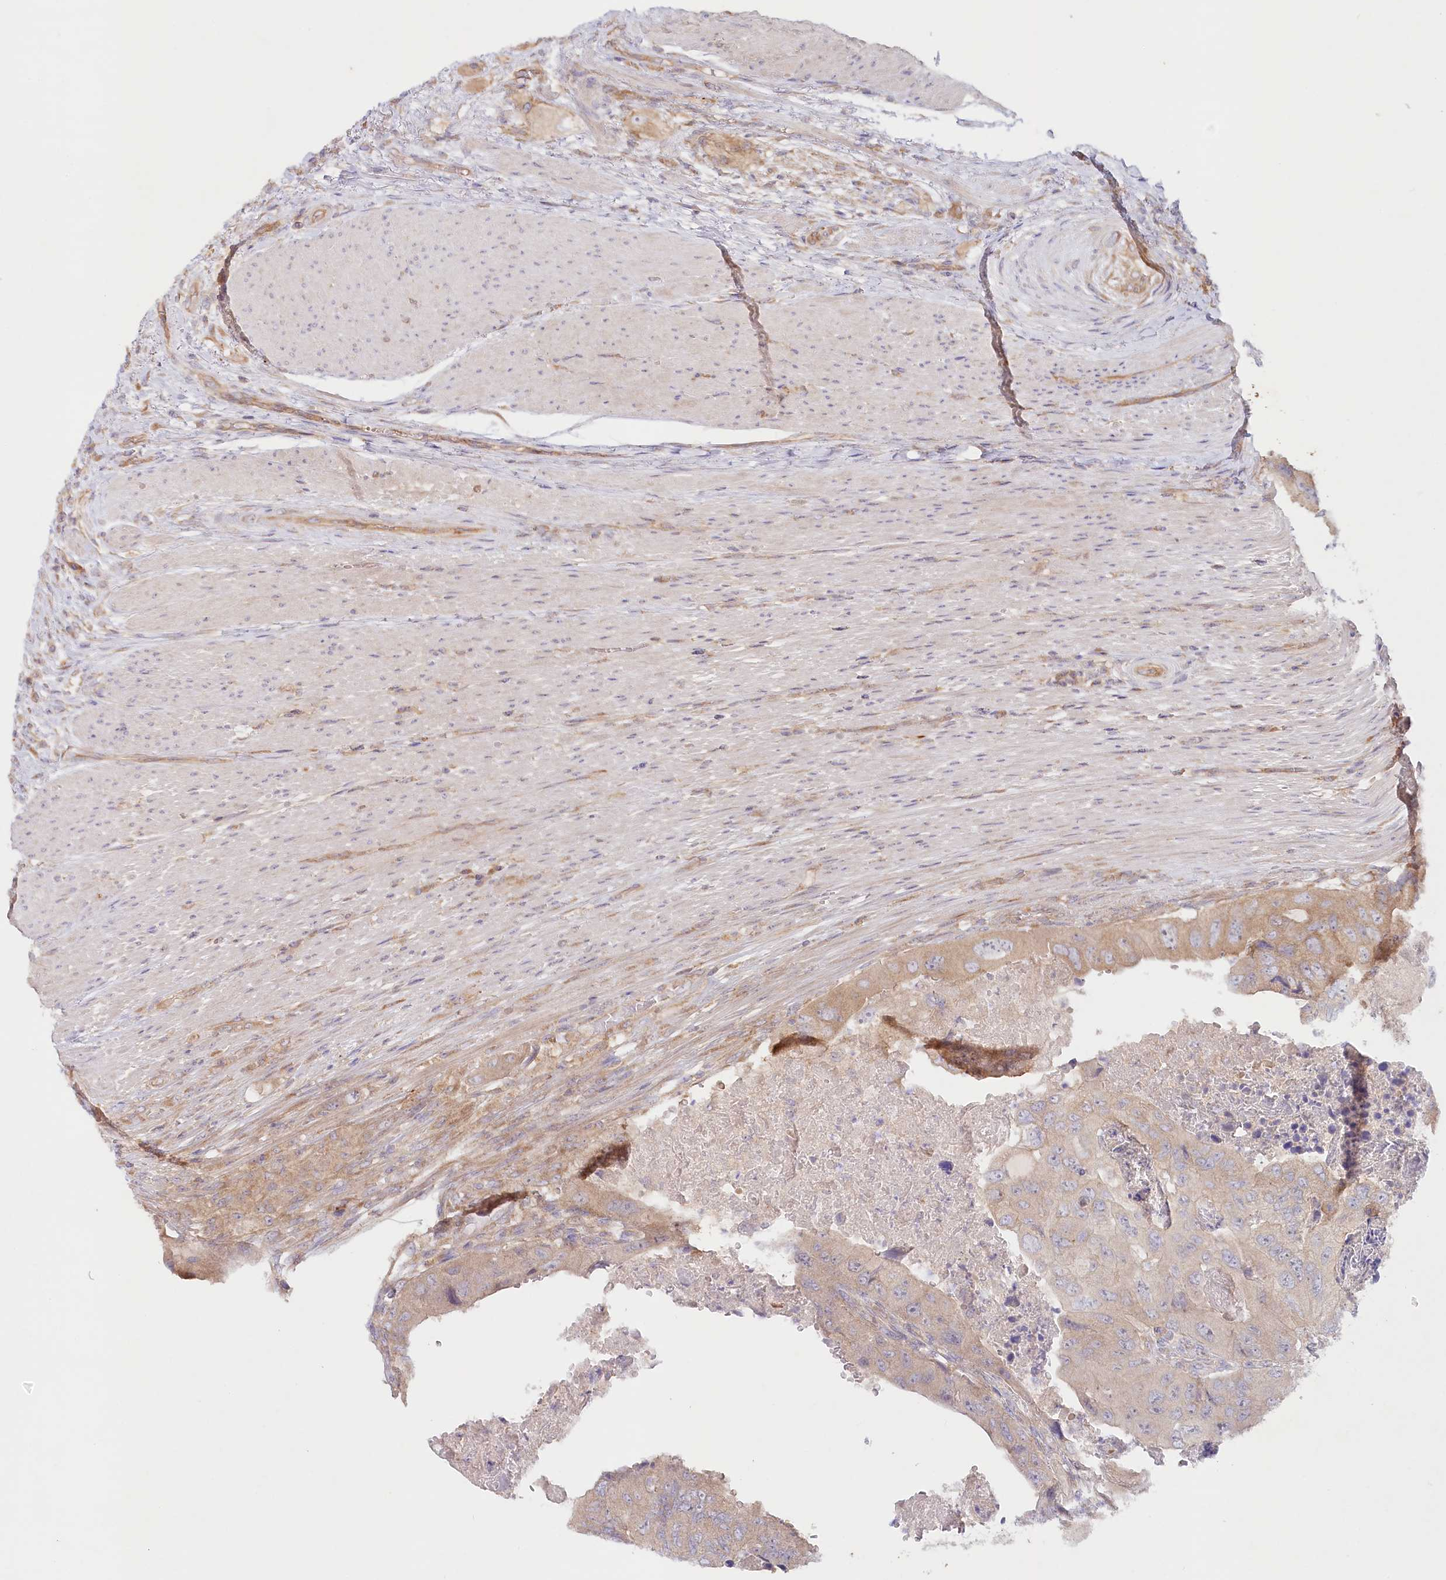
{"staining": {"intensity": "weak", "quantity": "25%-75%", "location": "cytoplasmic/membranous"}, "tissue": "colorectal cancer", "cell_type": "Tumor cells", "image_type": "cancer", "snomed": [{"axis": "morphology", "description": "Adenocarcinoma, NOS"}, {"axis": "topography", "description": "Rectum"}], "caption": "IHC of human colorectal cancer reveals low levels of weak cytoplasmic/membranous staining in about 25%-75% of tumor cells.", "gene": "TNIP1", "patient": {"sex": "male", "age": 63}}